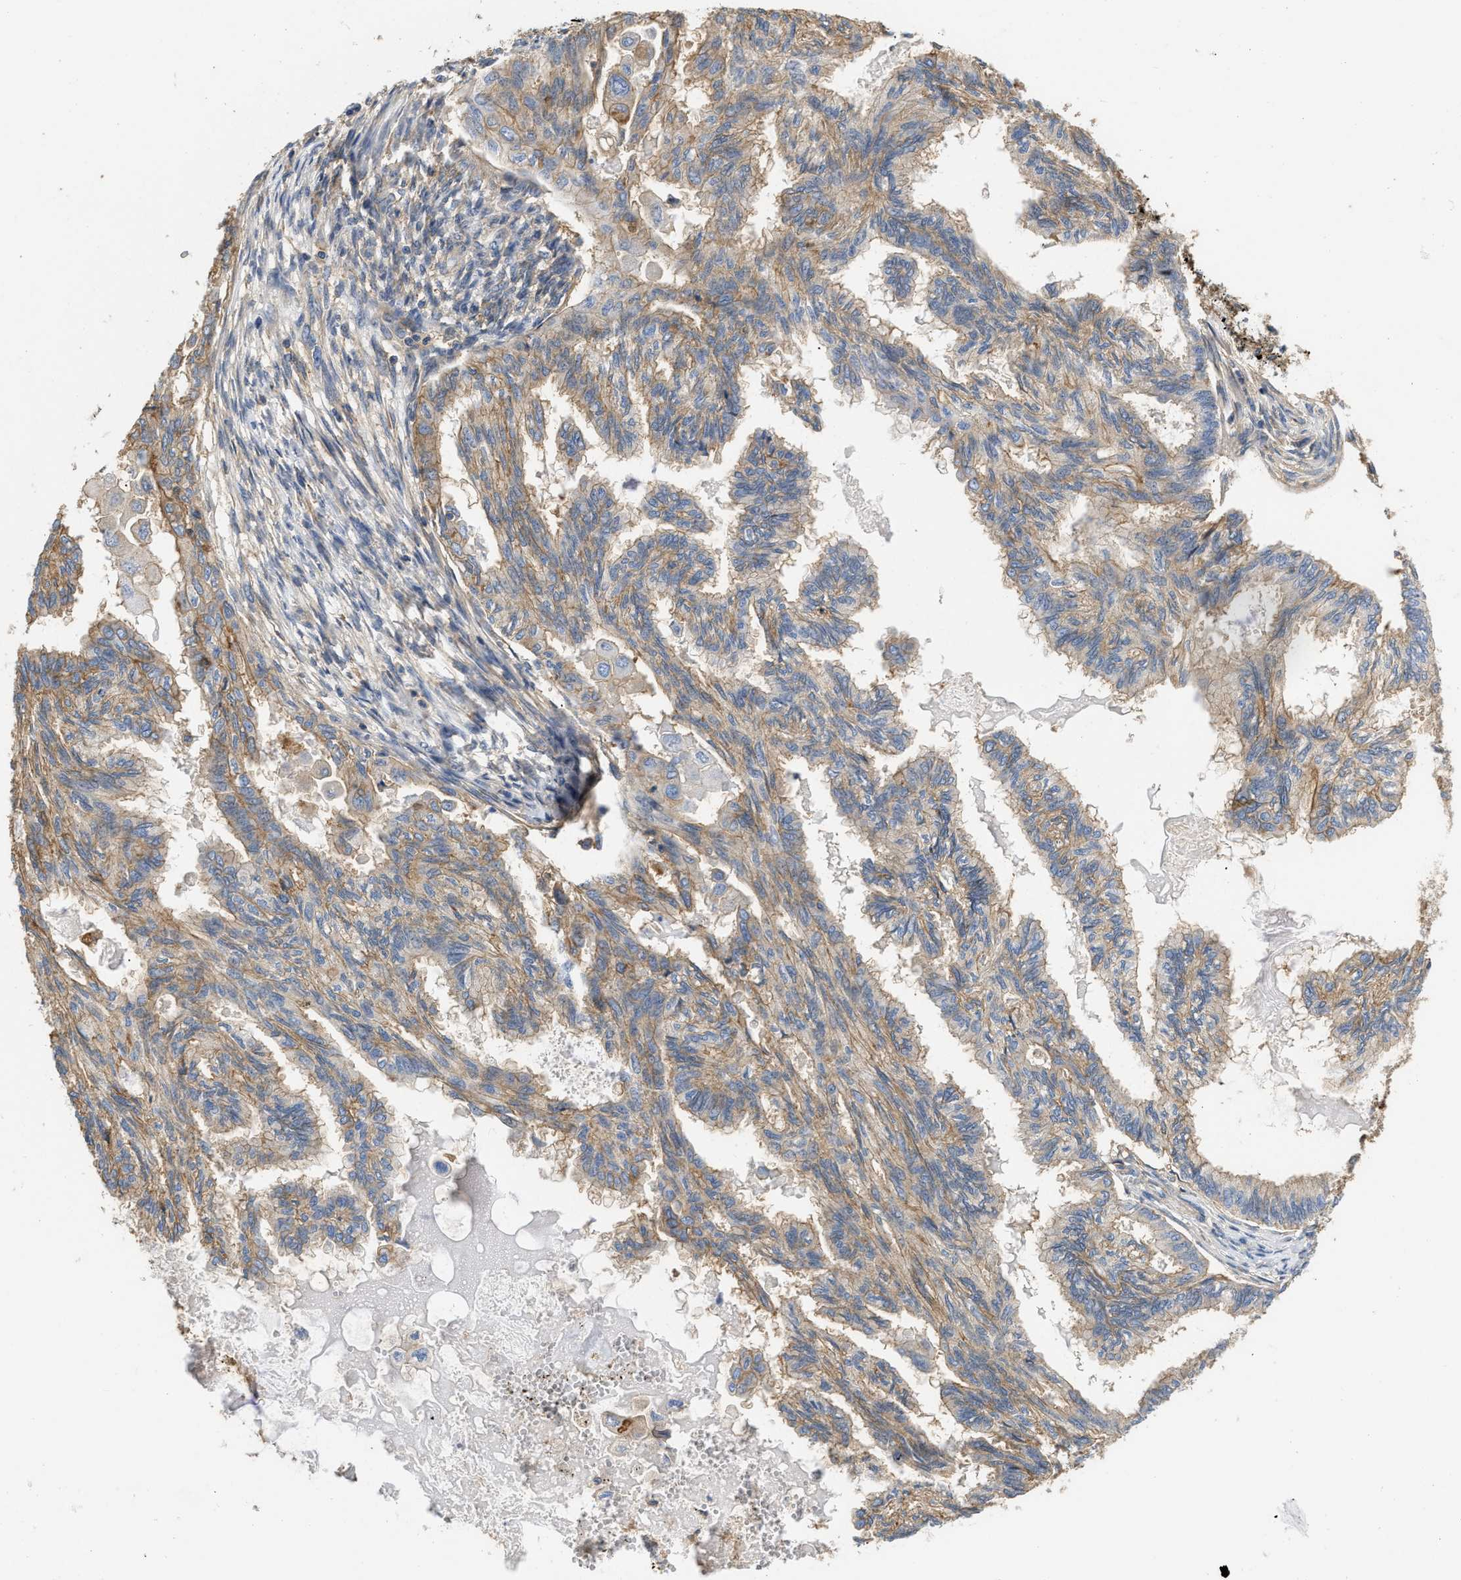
{"staining": {"intensity": "moderate", "quantity": ">75%", "location": "cytoplasmic/membranous"}, "tissue": "cervical cancer", "cell_type": "Tumor cells", "image_type": "cancer", "snomed": [{"axis": "morphology", "description": "Normal tissue, NOS"}, {"axis": "morphology", "description": "Adenocarcinoma, NOS"}, {"axis": "topography", "description": "Cervix"}, {"axis": "topography", "description": "Endometrium"}], "caption": "Protein positivity by immunohistochemistry reveals moderate cytoplasmic/membranous expression in about >75% of tumor cells in cervical adenocarcinoma.", "gene": "GNB4", "patient": {"sex": "female", "age": 86}}